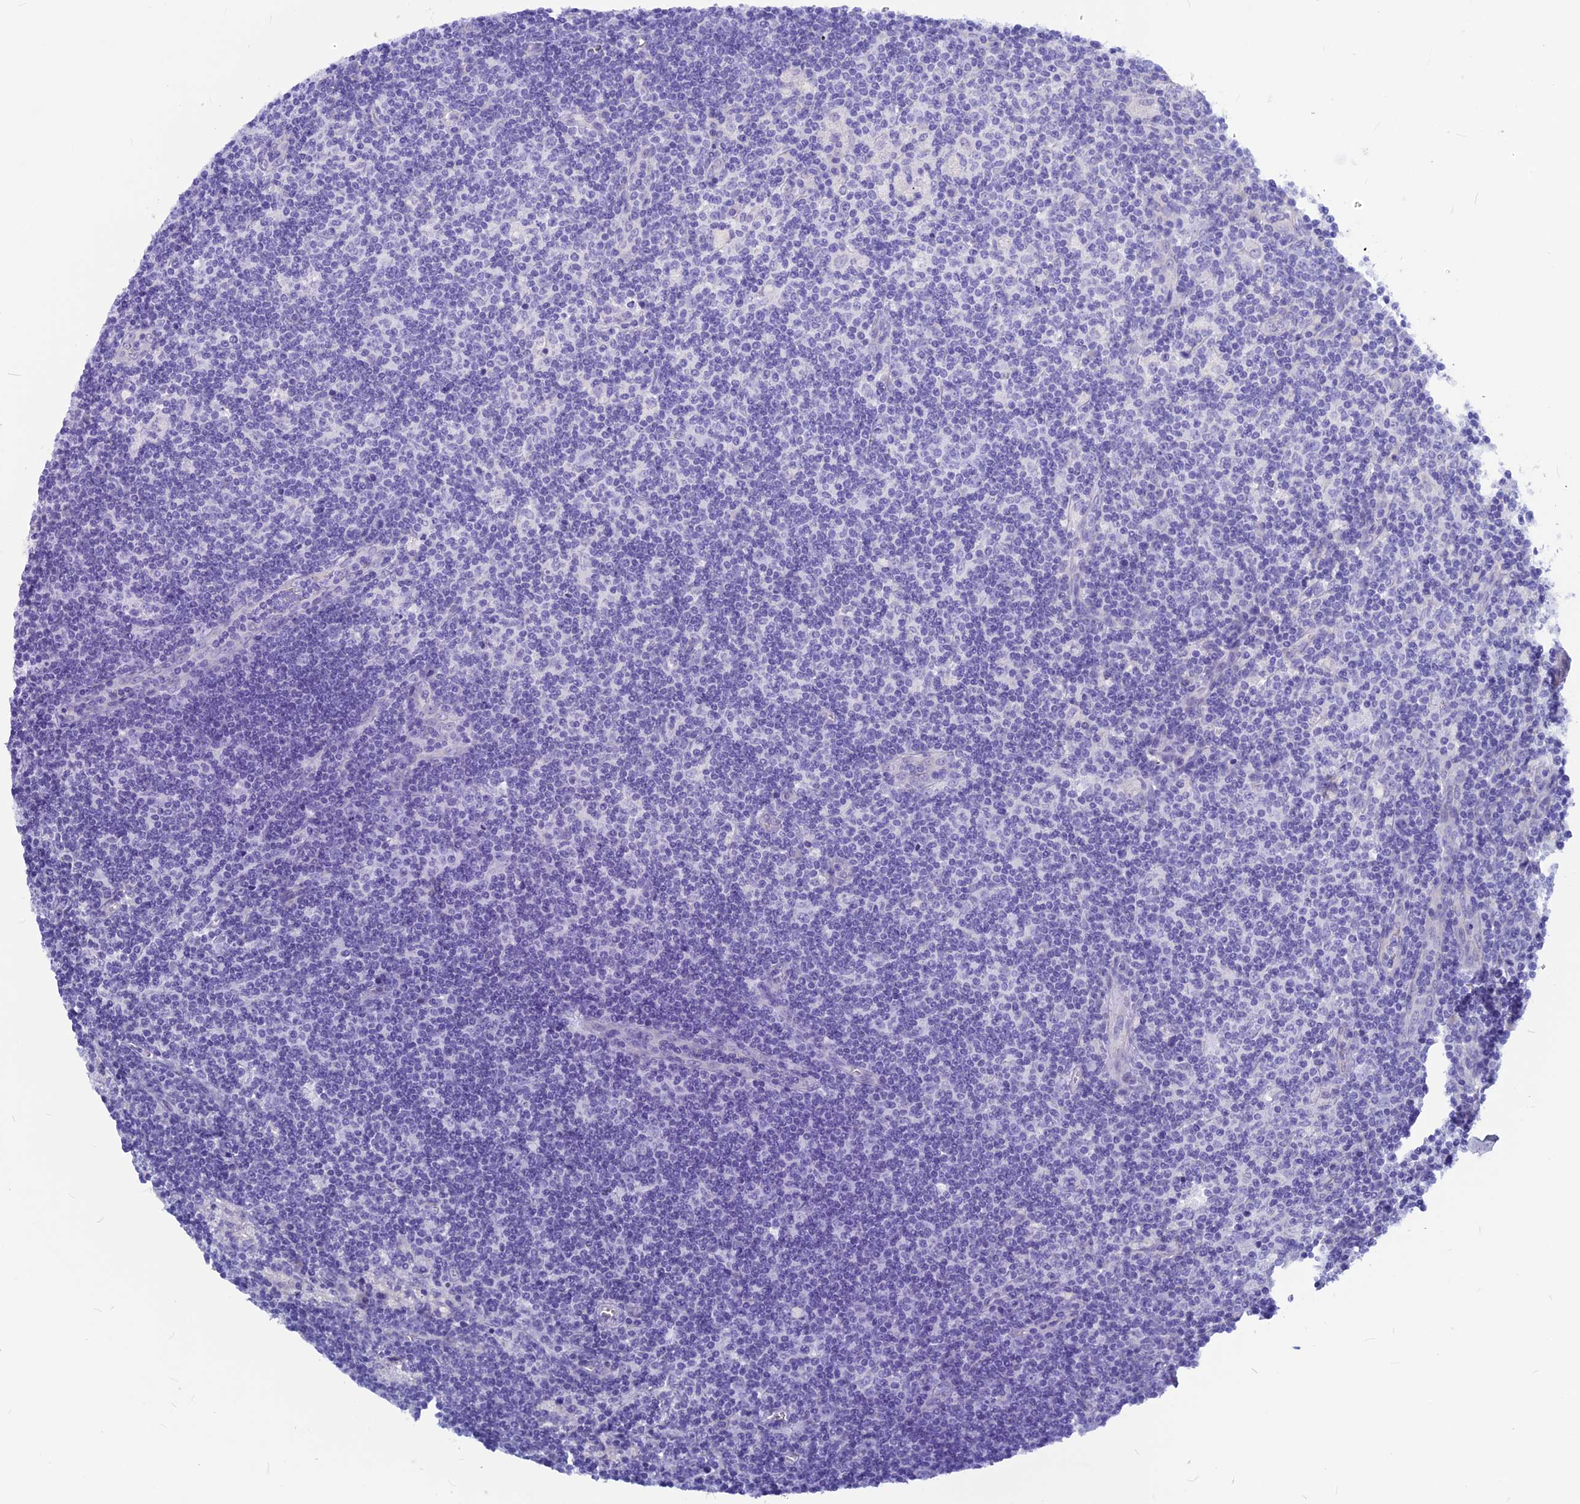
{"staining": {"intensity": "negative", "quantity": "none", "location": "none"}, "tissue": "lymph node", "cell_type": "Germinal center cells", "image_type": "normal", "snomed": [{"axis": "morphology", "description": "Normal tissue, NOS"}, {"axis": "topography", "description": "Lymph node"}], "caption": "Histopathology image shows no significant protein expression in germinal center cells of normal lymph node.", "gene": "GNGT2", "patient": {"sex": "male", "age": 58}}